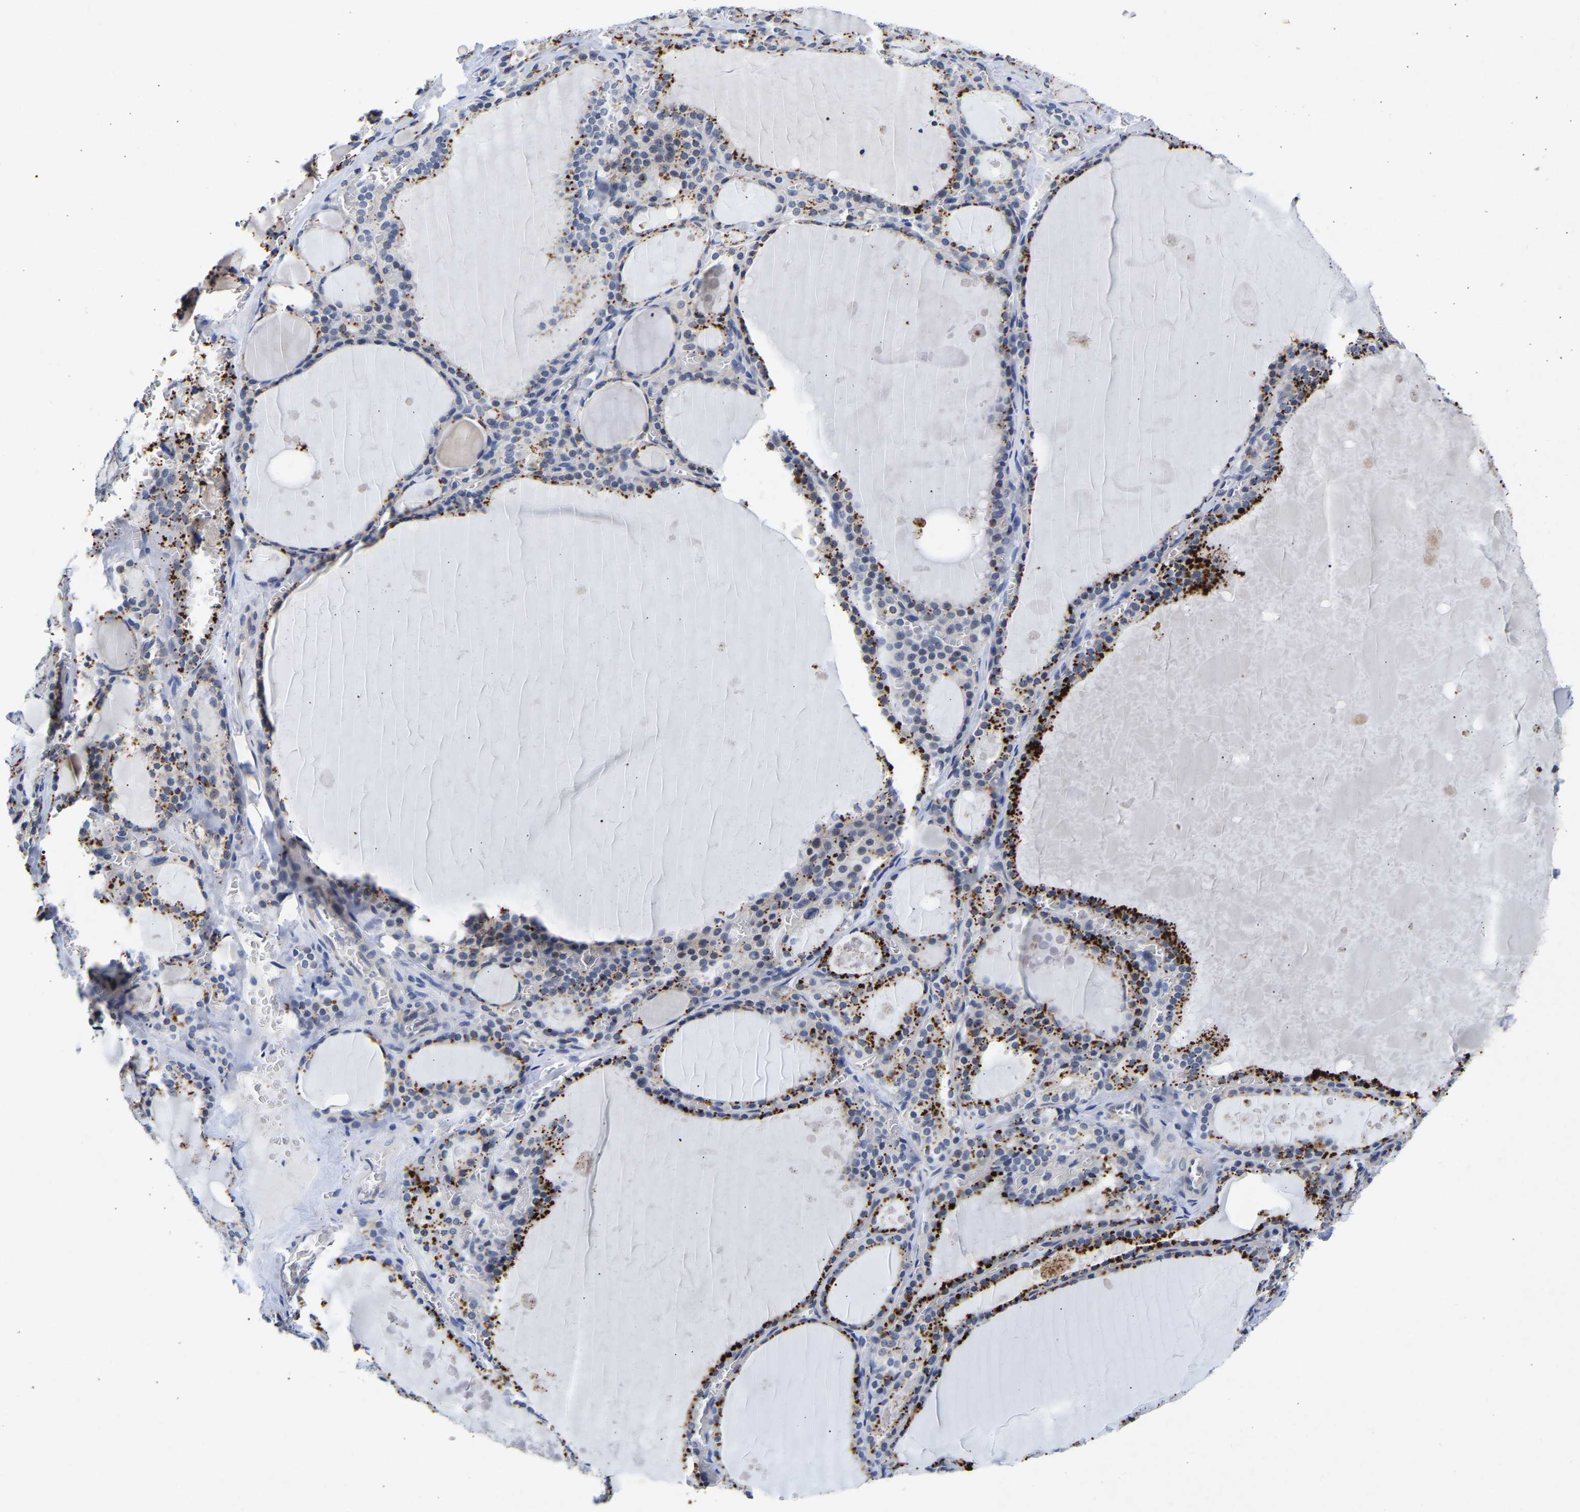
{"staining": {"intensity": "moderate", "quantity": "25%-75%", "location": "cytoplasmic/membranous"}, "tissue": "thyroid gland", "cell_type": "Glandular cells", "image_type": "normal", "snomed": [{"axis": "morphology", "description": "Normal tissue, NOS"}, {"axis": "topography", "description": "Thyroid gland"}], "caption": "About 25%-75% of glandular cells in unremarkable human thyroid gland demonstrate moderate cytoplasmic/membranous protein staining as visualized by brown immunohistochemical staining.", "gene": "CCDC6", "patient": {"sex": "male", "age": 56}}